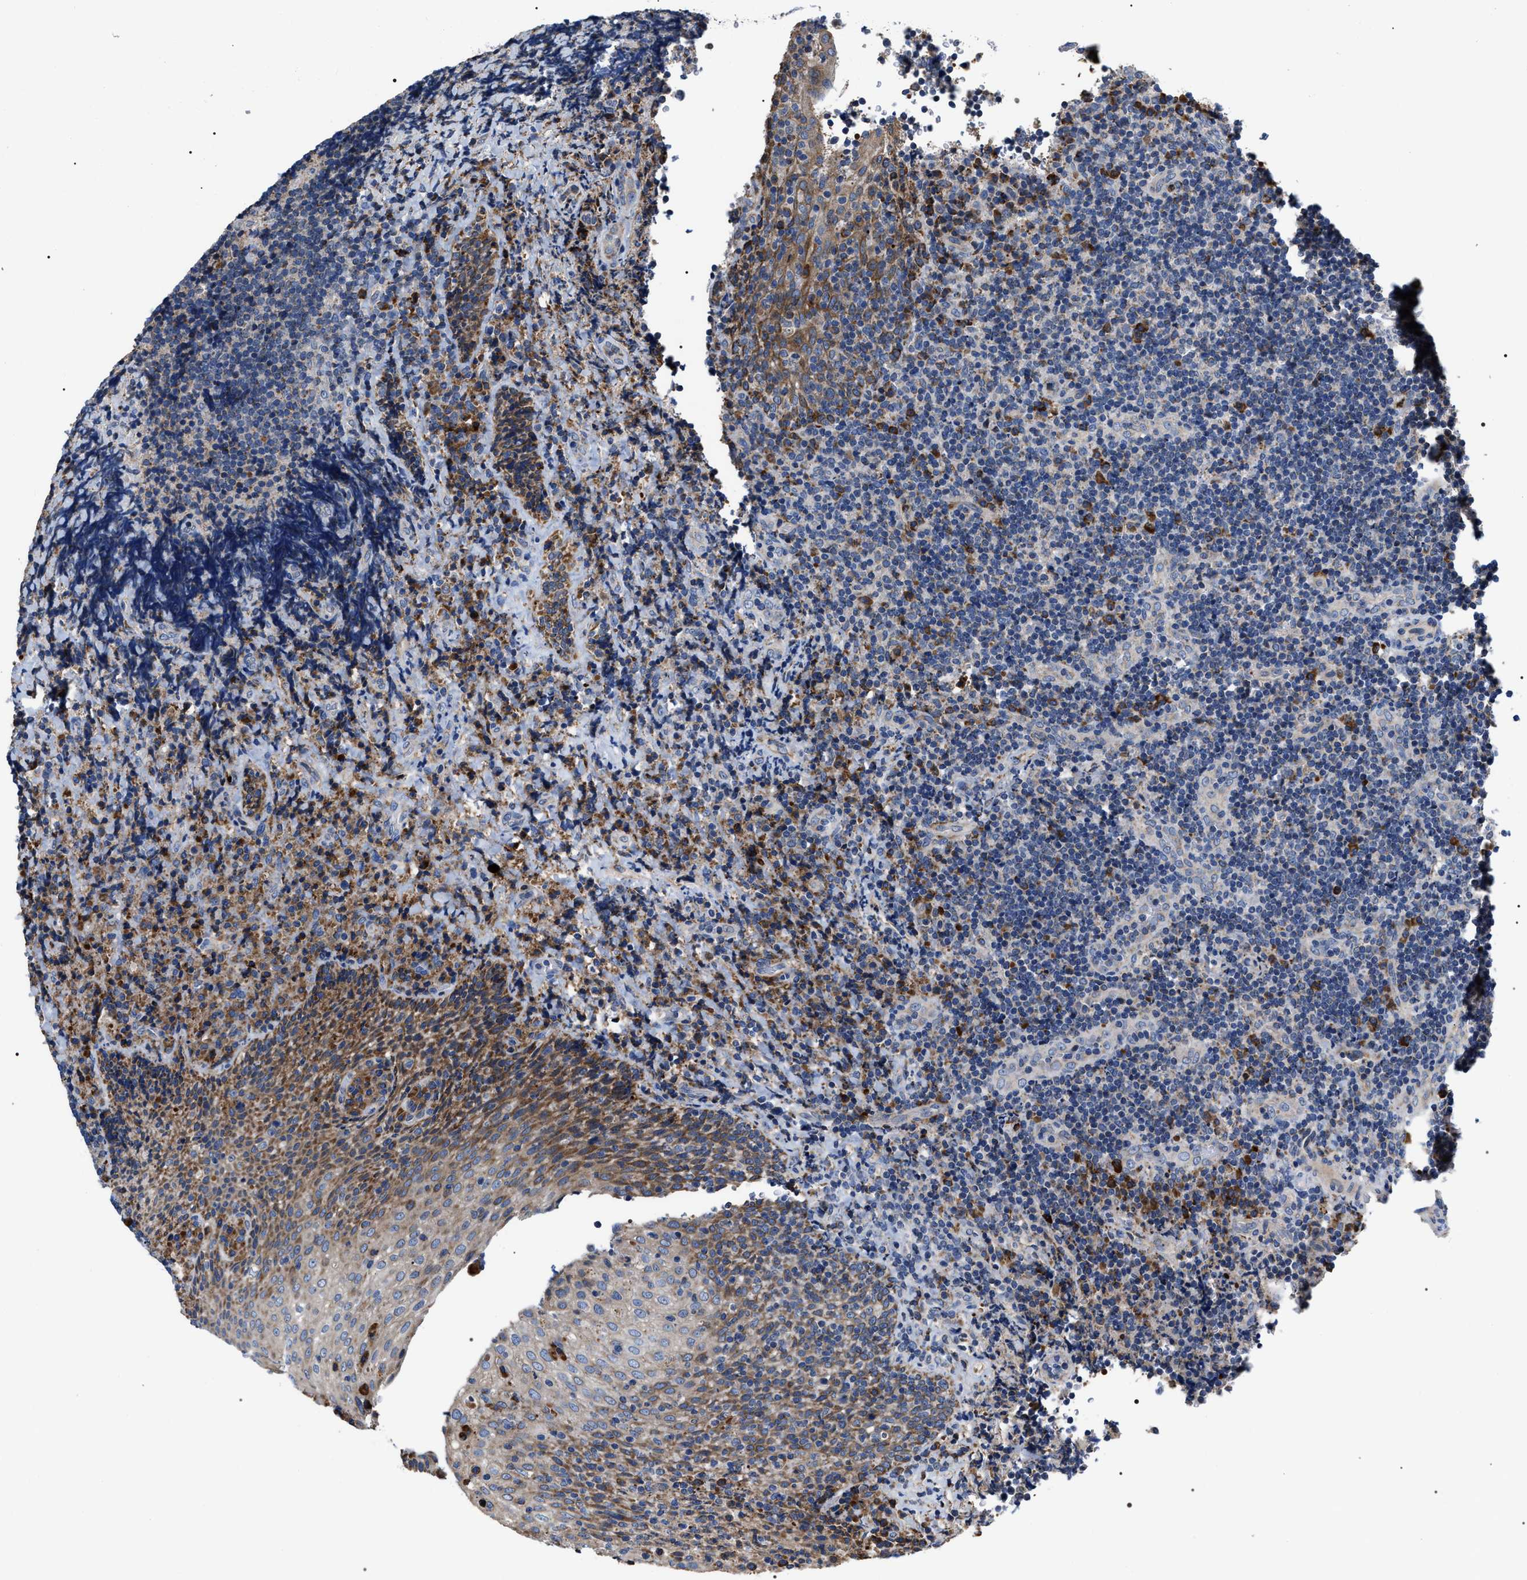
{"staining": {"intensity": "negative", "quantity": "none", "location": "none"}, "tissue": "lymphoma", "cell_type": "Tumor cells", "image_type": "cancer", "snomed": [{"axis": "morphology", "description": "Malignant lymphoma, non-Hodgkin's type, High grade"}, {"axis": "topography", "description": "Tonsil"}], "caption": "Immunohistochemistry image of malignant lymphoma, non-Hodgkin's type (high-grade) stained for a protein (brown), which exhibits no staining in tumor cells.", "gene": "MACC1", "patient": {"sex": "female", "age": 36}}